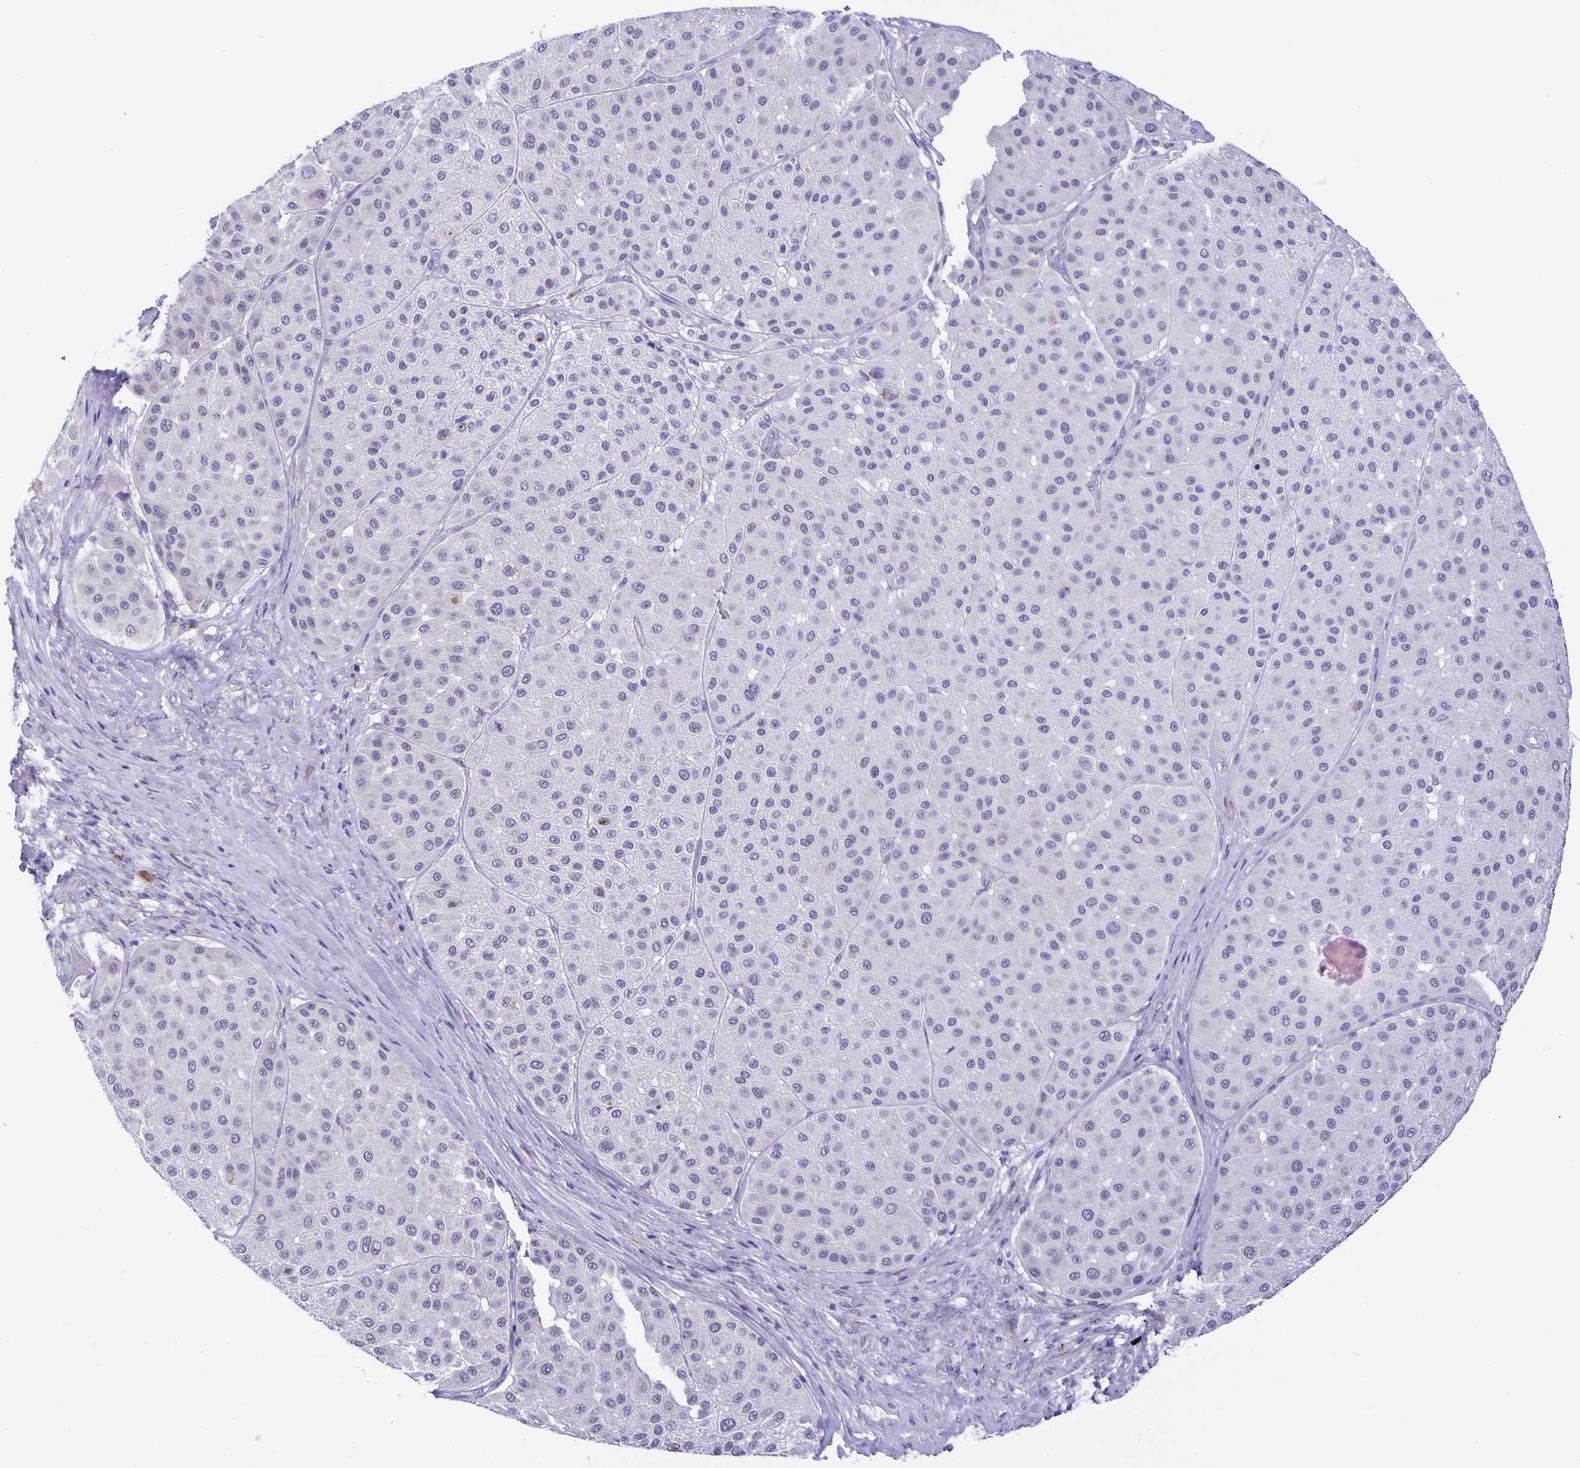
{"staining": {"intensity": "negative", "quantity": "none", "location": "none"}, "tissue": "melanoma", "cell_type": "Tumor cells", "image_type": "cancer", "snomed": [{"axis": "morphology", "description": "Malignant melanoma, Metastatic site"}, {"axis": "topography", "description": "Smooth muscle"}], "caption": "The histopathology image displays no staining of tumor cells in melanoma.", "gene": "ERMN", "patient": {"sex": "male", "age": 41}}